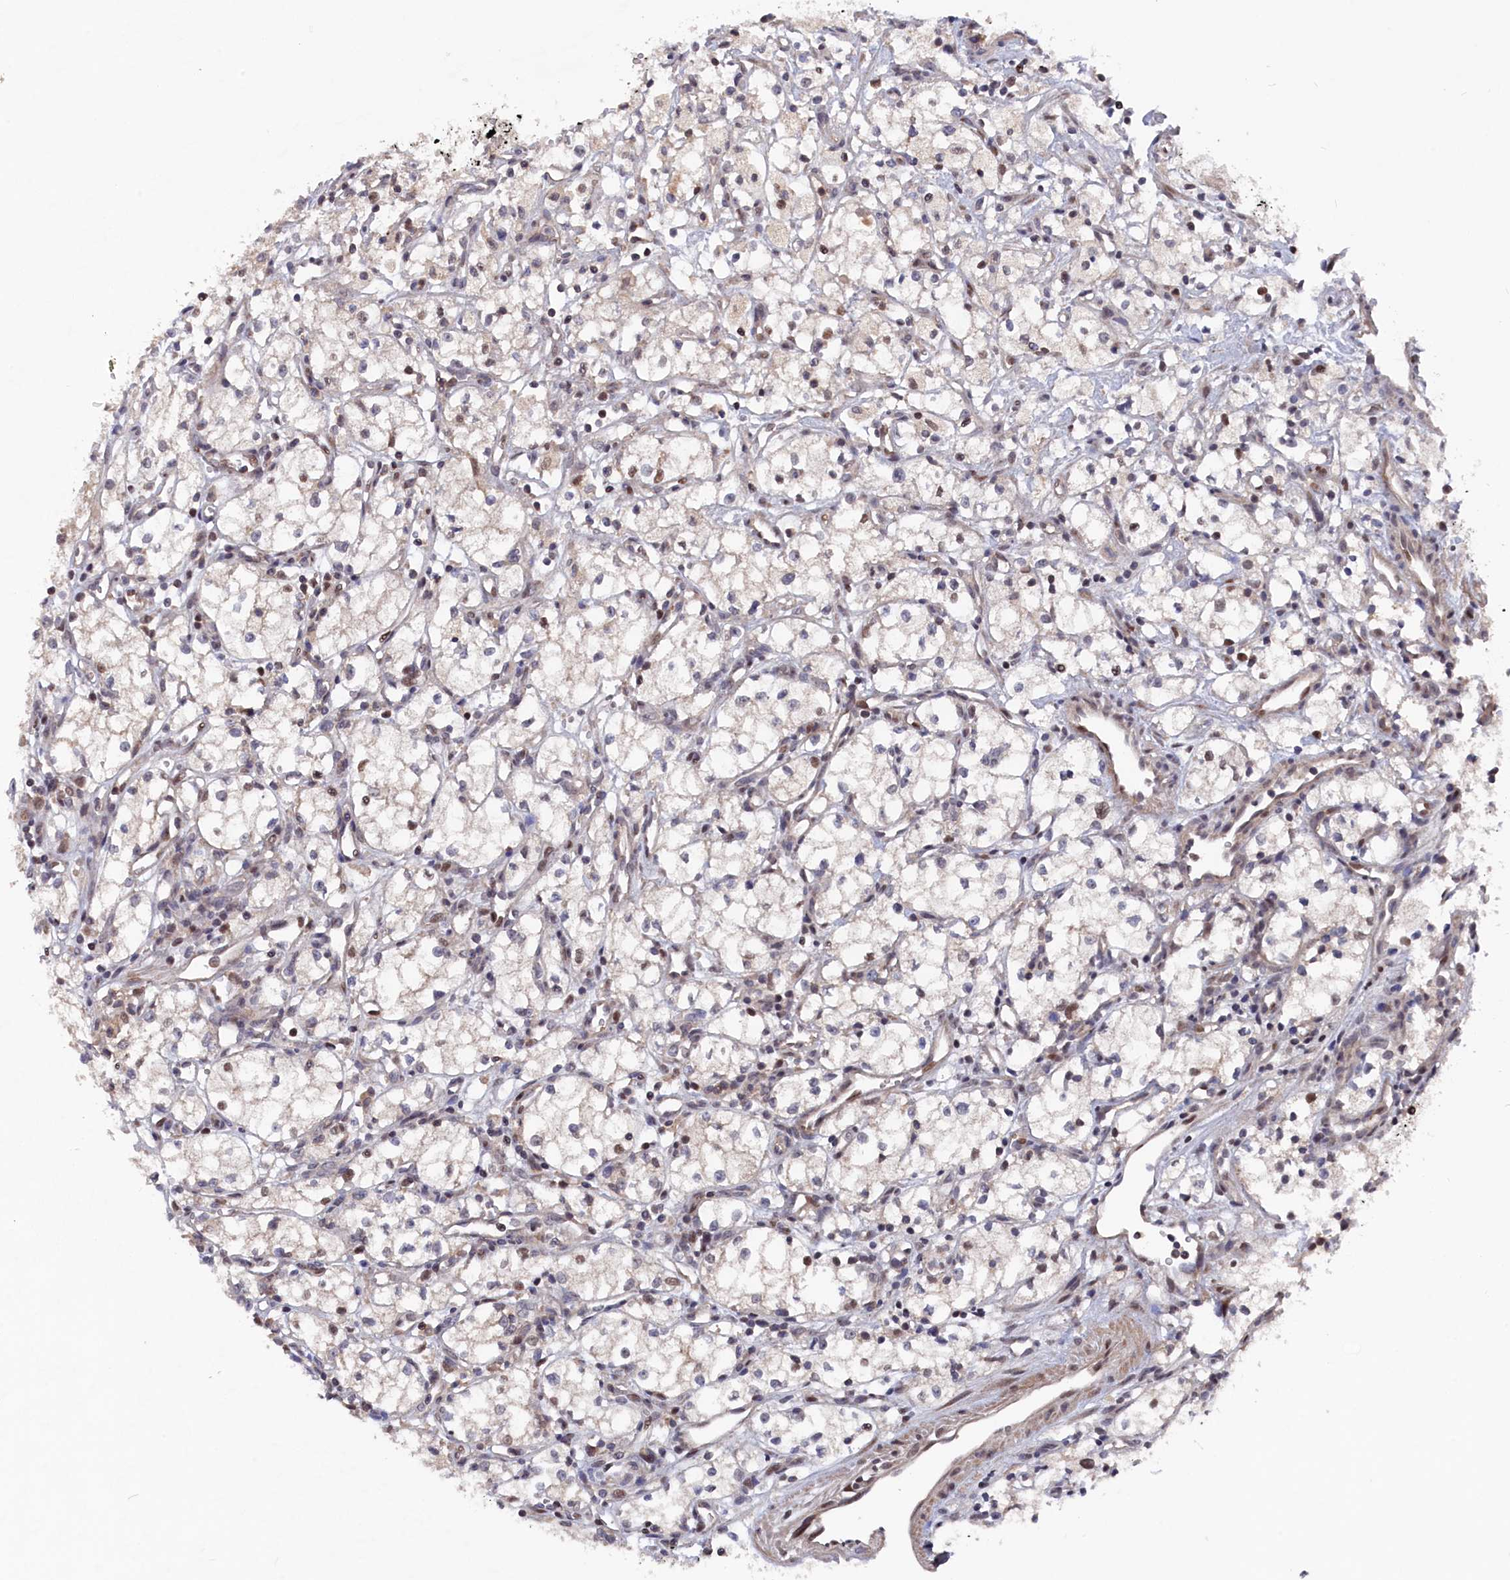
{"staining": {"intensity": "weak", "quantity": "<25%", "location": "nuclear"}, "tissue": "renal cancer", "cell_type": "Tumor cells", "image_type": "cancer", "snomed": [{"axis": "morphology", "description": "Adenocarcinoma, NOS"}, {"axis": "topography", "description": "Kidney"}], "caption": "An image of renal adenocarcinoma stained for a protein exhibits no brown staining in tumor cells. Nuclei are stained in blue.", "gene": "TMC5", "patient": {"sex": "male", "age": 59}}